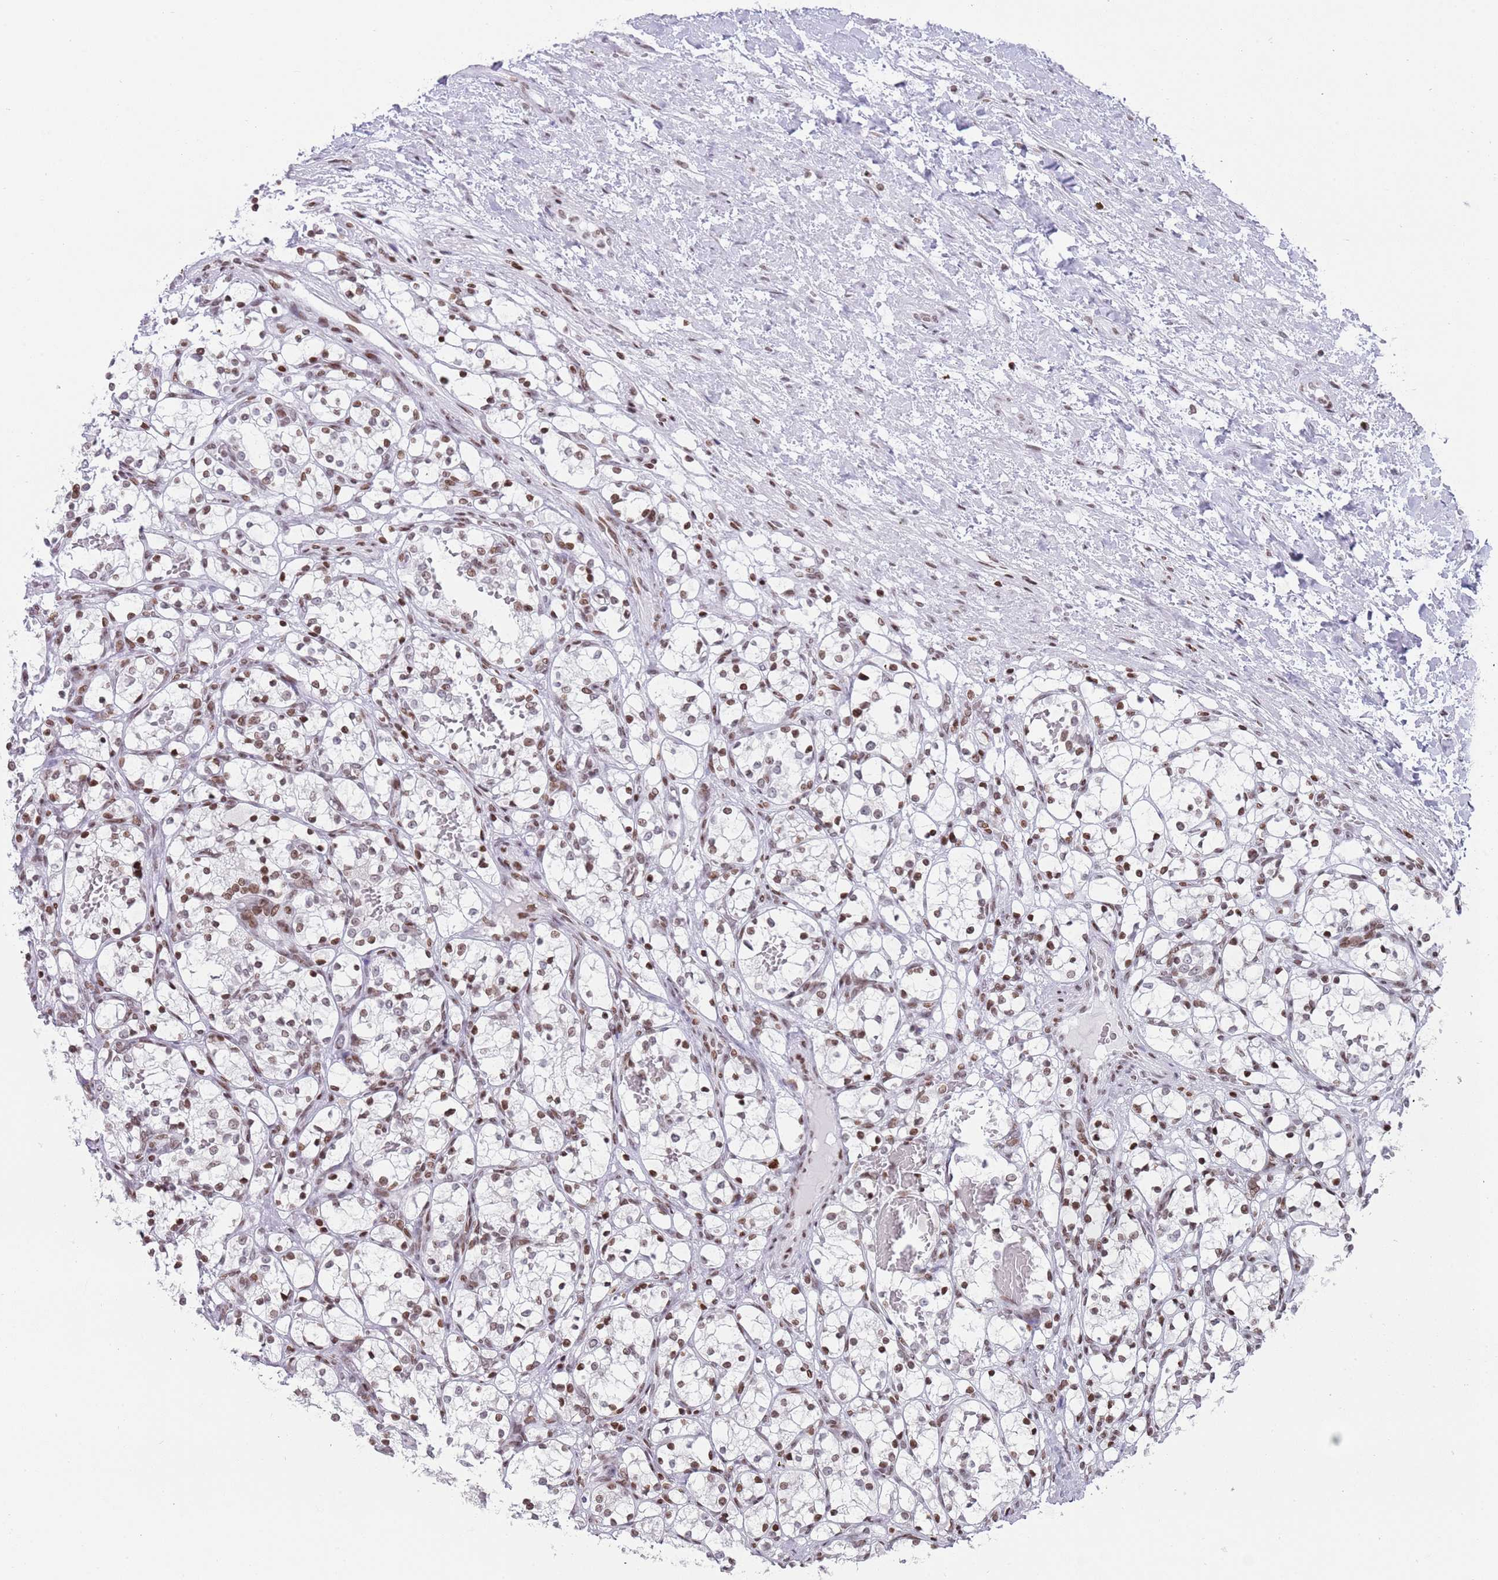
{"staining": {"intensity": "moderate", "quantity": ">75%", "location": "nuclear"}, "tissue": "renal cancer", "cell_type": "Tumor cells", "image_type": "cancer", "snomed": [{"axis": "morphology", "description": "Adenocarcinoma, NOS"}, {"axis": "topography", "description": "Kidney"}], "caption": "An immunohistochemistry photomicrograph of neoplastic tissue is shown. Protein staining in brown highlights moderate nuclear positivity in renal adenocarcinoma within tumor cells. Nuclei are stained in blue.", "gene": "HDAC8", "patient": {"sex": "female", "age": 69}}